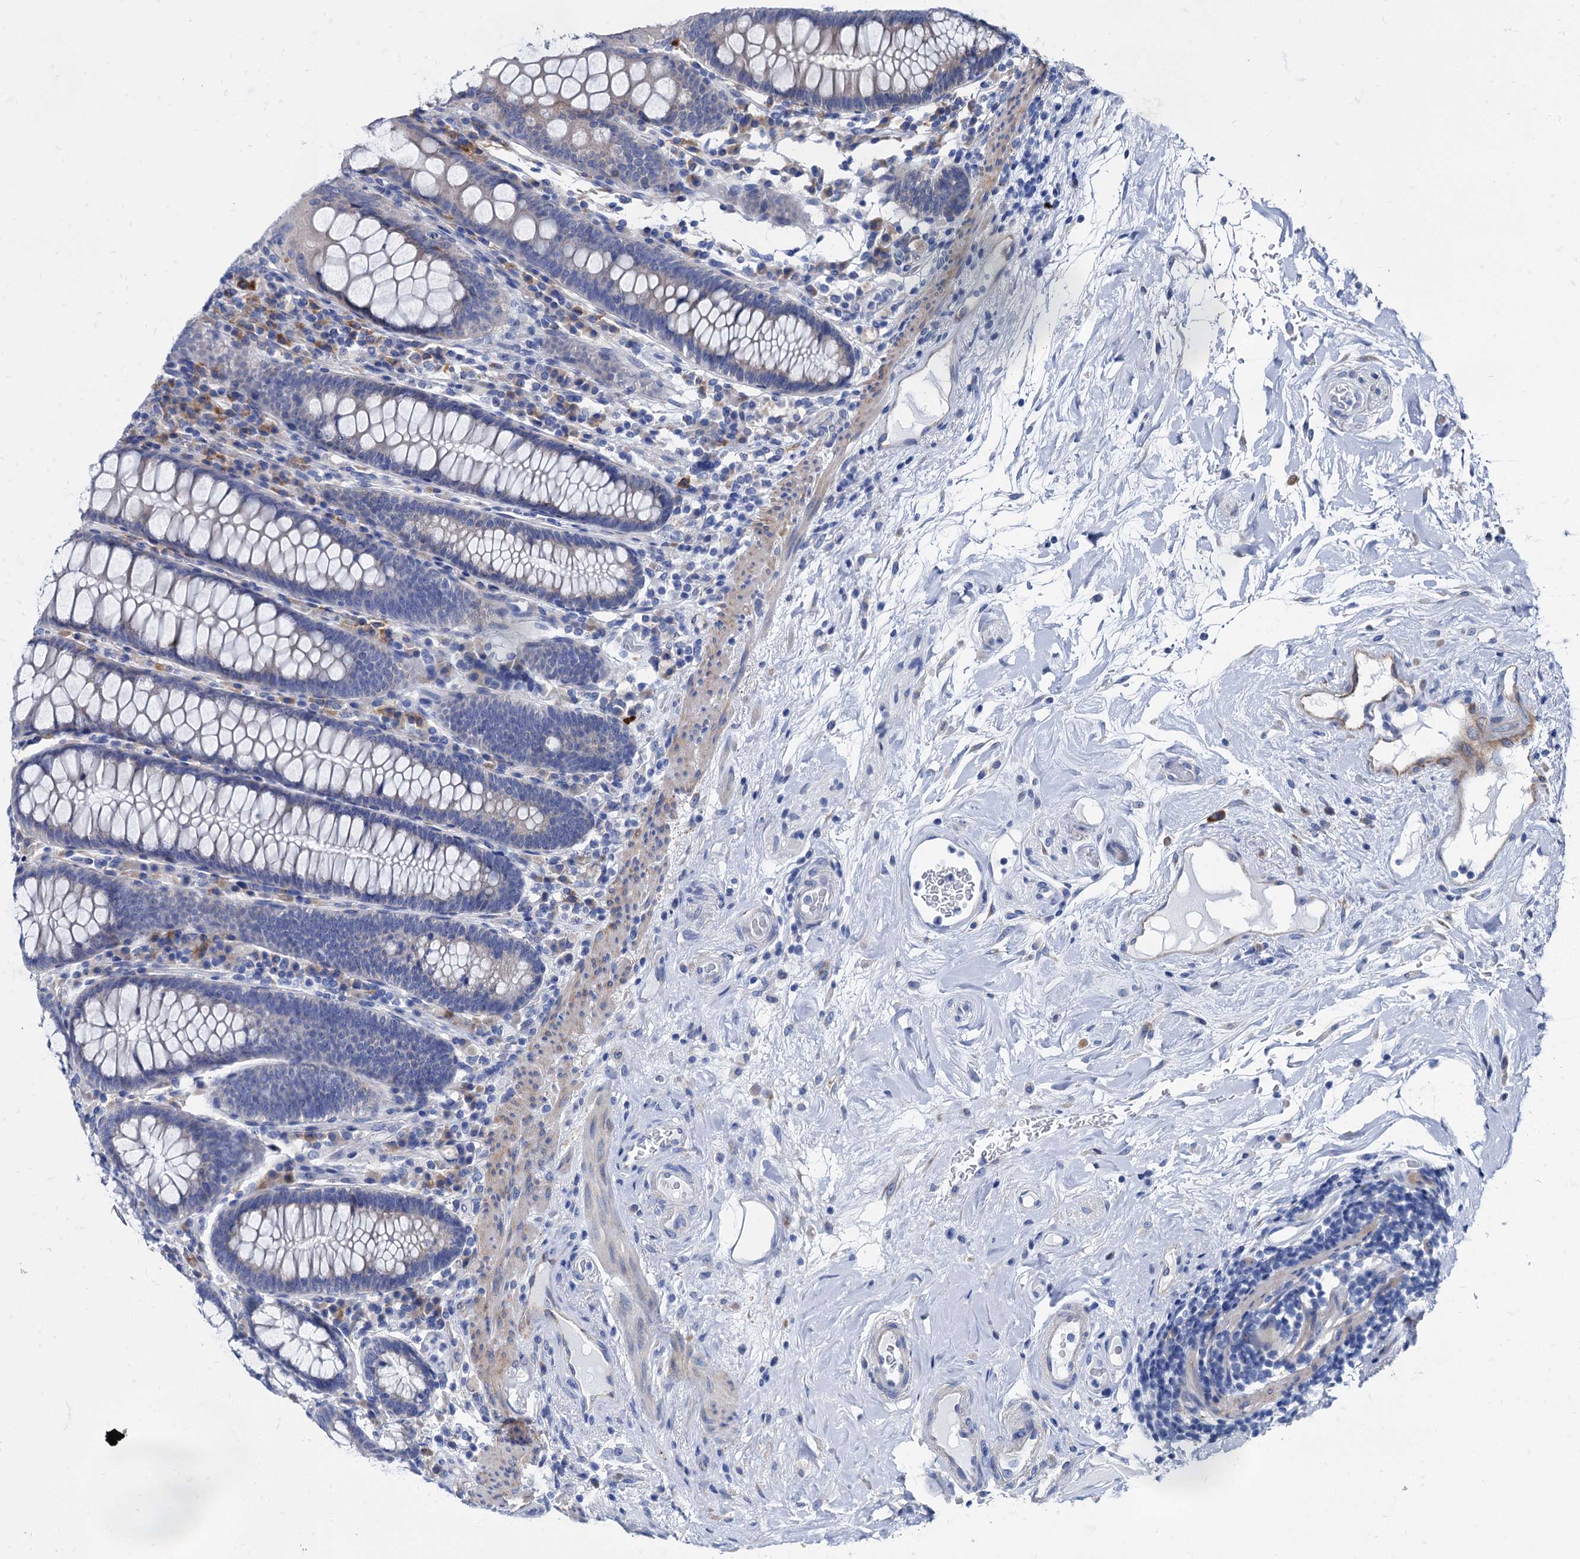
{"staining": {"intensity": "negative", "quantity": "none", "location": "none"}, "tissue": "colon", "cell_type": "Endothelial cells", "image_type": "normal", "snomed": [{"axis": "morphology", "description": "Normal tissue, NOS"}, {"axis": "topography", "description": "Colon"}], "caption": "This is an IHC histopathology image of normal colon. There is no staining in endothelial cells.", "gene": "FOXR2", "patient": {"sex": "female", "age": 79}}